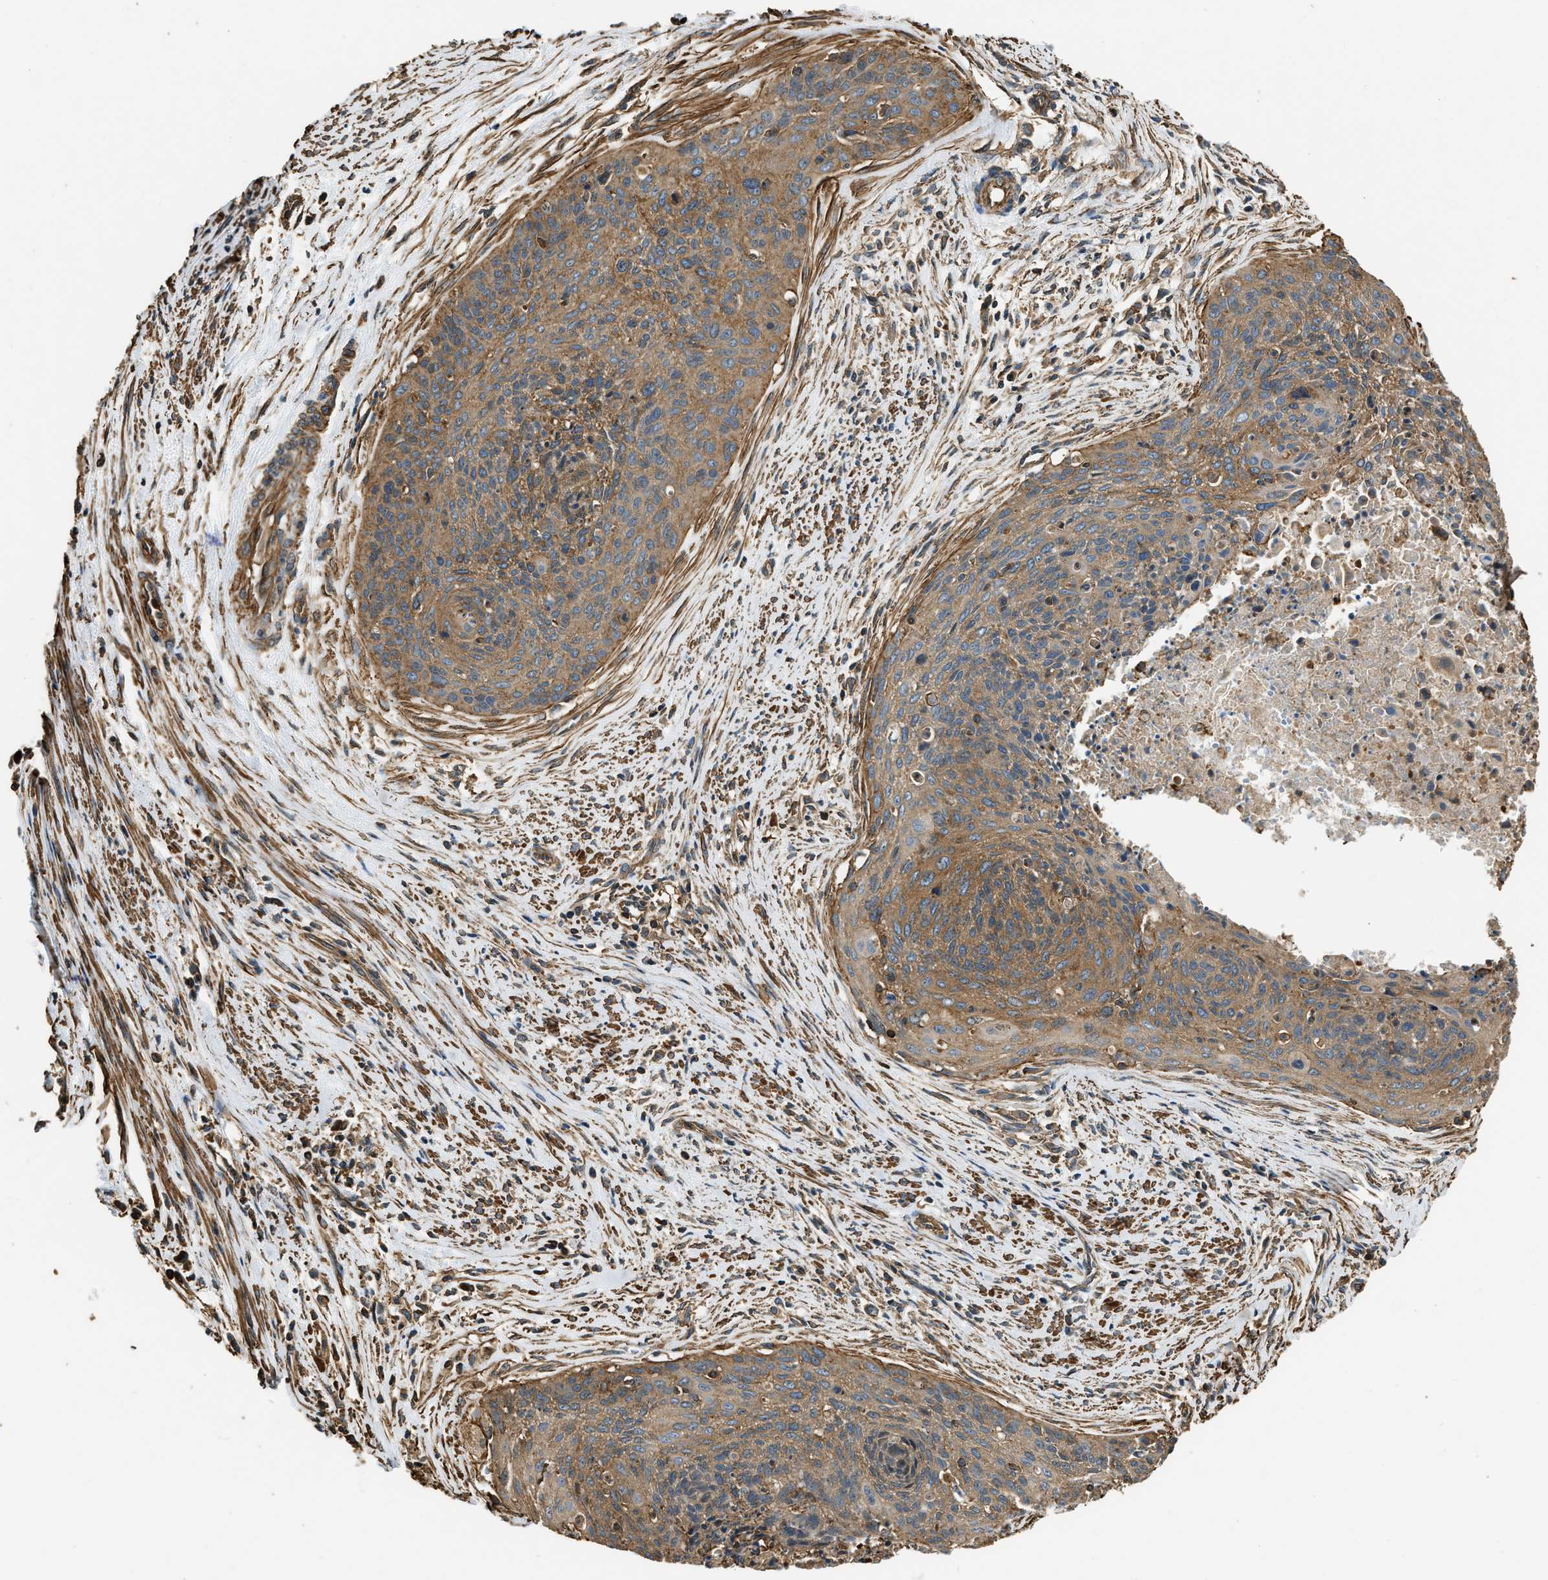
{"staining": {"intensity": "moderate", "quantity": ">75%", "location": "cytoplasmic/membranous"}, "tissue": "cervical cancer", "cell_type": "Tumor cells", "image_type": "cancer", "snomed": [{"axis": "morphology", "description": "Squamous cell carcinoma, NOS"}, {"axis": "topography", "description": "Cervix"}], "caption": "This is an image of IHC staining of cervical cancer (squamous cell carcinoma), which shows moderate positivity in the cytoplasmic/membranous of tumor cells.", "gene": "YARS1", "patient": {"sex": "female", "age": 55}}